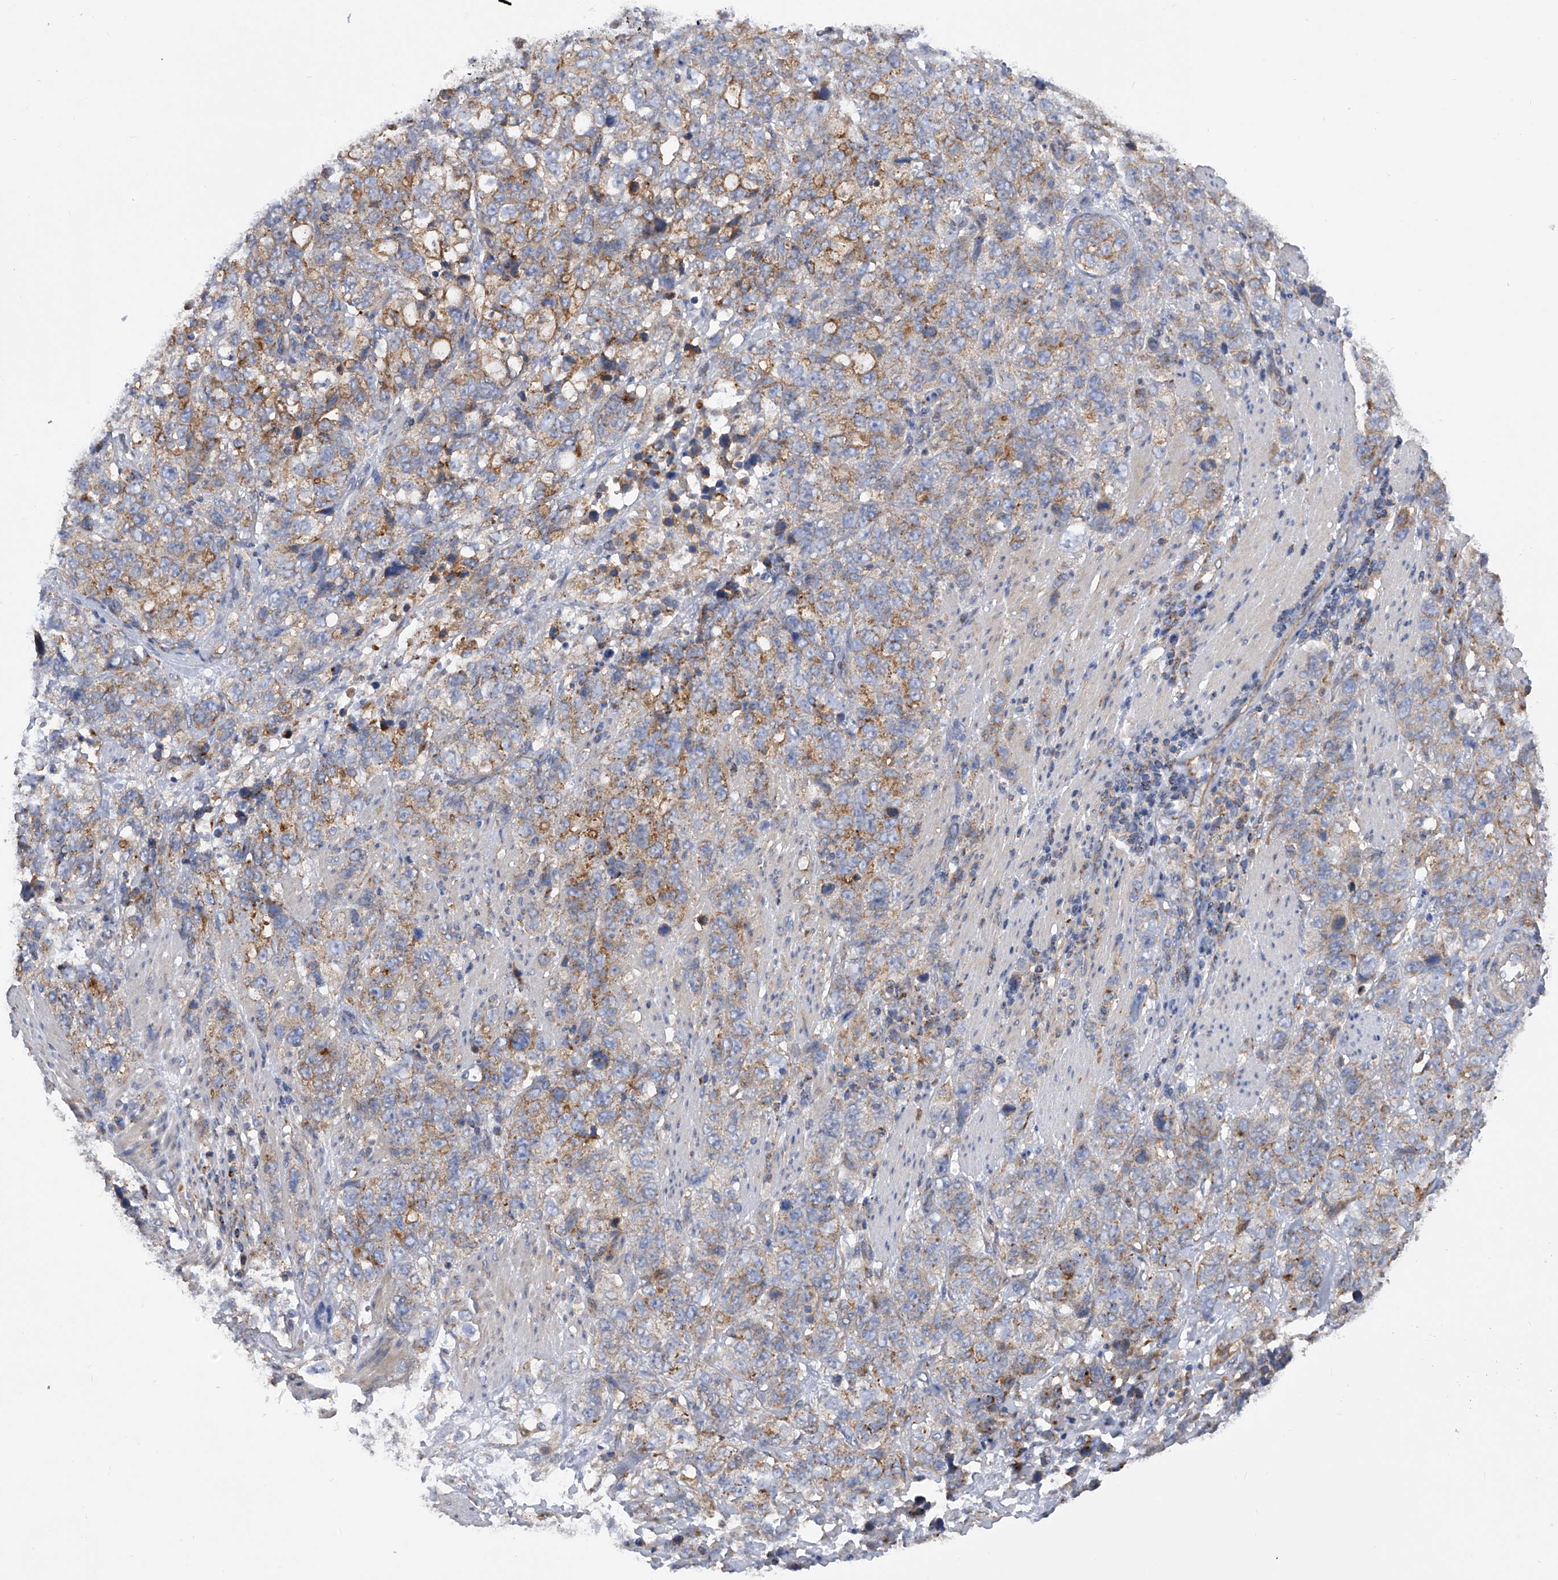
{"staining": {"intensity": "moderate", "quantity": ">75%", "location": "cytoplasmic/membranous"}, "tissue": "stomach cancer", "cell_type": "Tumor cells", "image_type": "cancer", "snomed": [{"axis": "morphology", "description": "Adenocarcinoma, NOS"}, {"axis": "topography", "description": "Stomach"}], "caption": "Stomach cancer stained for a protein demonstrates moderate cytoplasmic/membranous positivity in tumor cells. The protein is shown in brown color, while the nuclei are stained blue.", "gene": "PDSS2", "patient": {"sex": "male", "age": 48}}